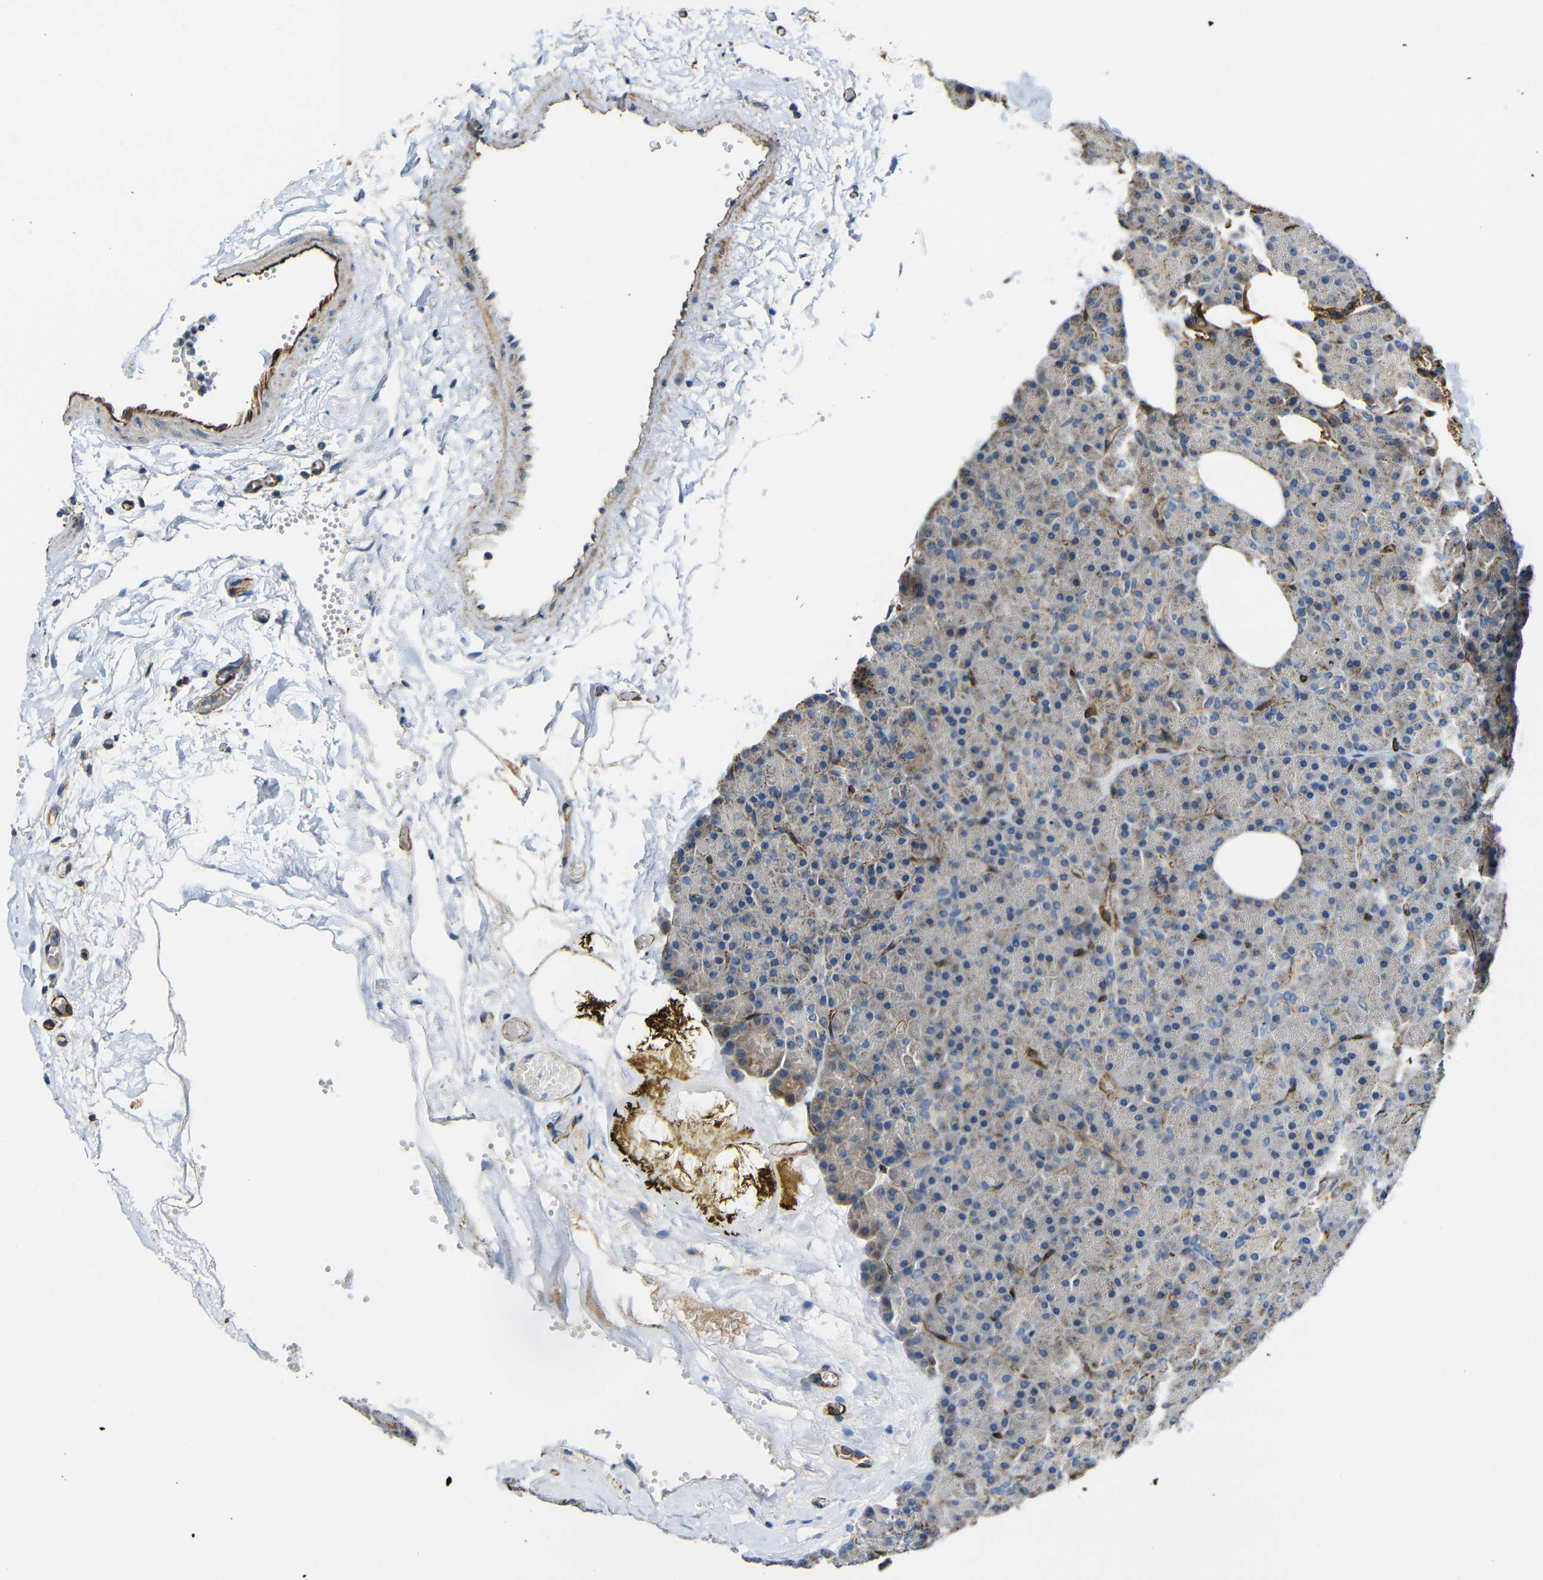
{"staining": {"intensity": "weak", "quantity": "<25%", "location": "cytoplasmic/membranous"}, "tissue": "pancreas", "cell_type": "Exocrine glandular cells", "image_type": "normal", "snomed": [{"axis": "morphology", "description": "Normal tissue, NOS"}, {"axis": "topography", "description": "Pancreas"}], "caption": "Immunohistochemical staining of unremarkable pancreas demonstrates no significant staining in exocrine glandular cells. Nuclei are stained in blue.", "gene": "IGSF10", "patient": {"sex": "female", "age": 35}}